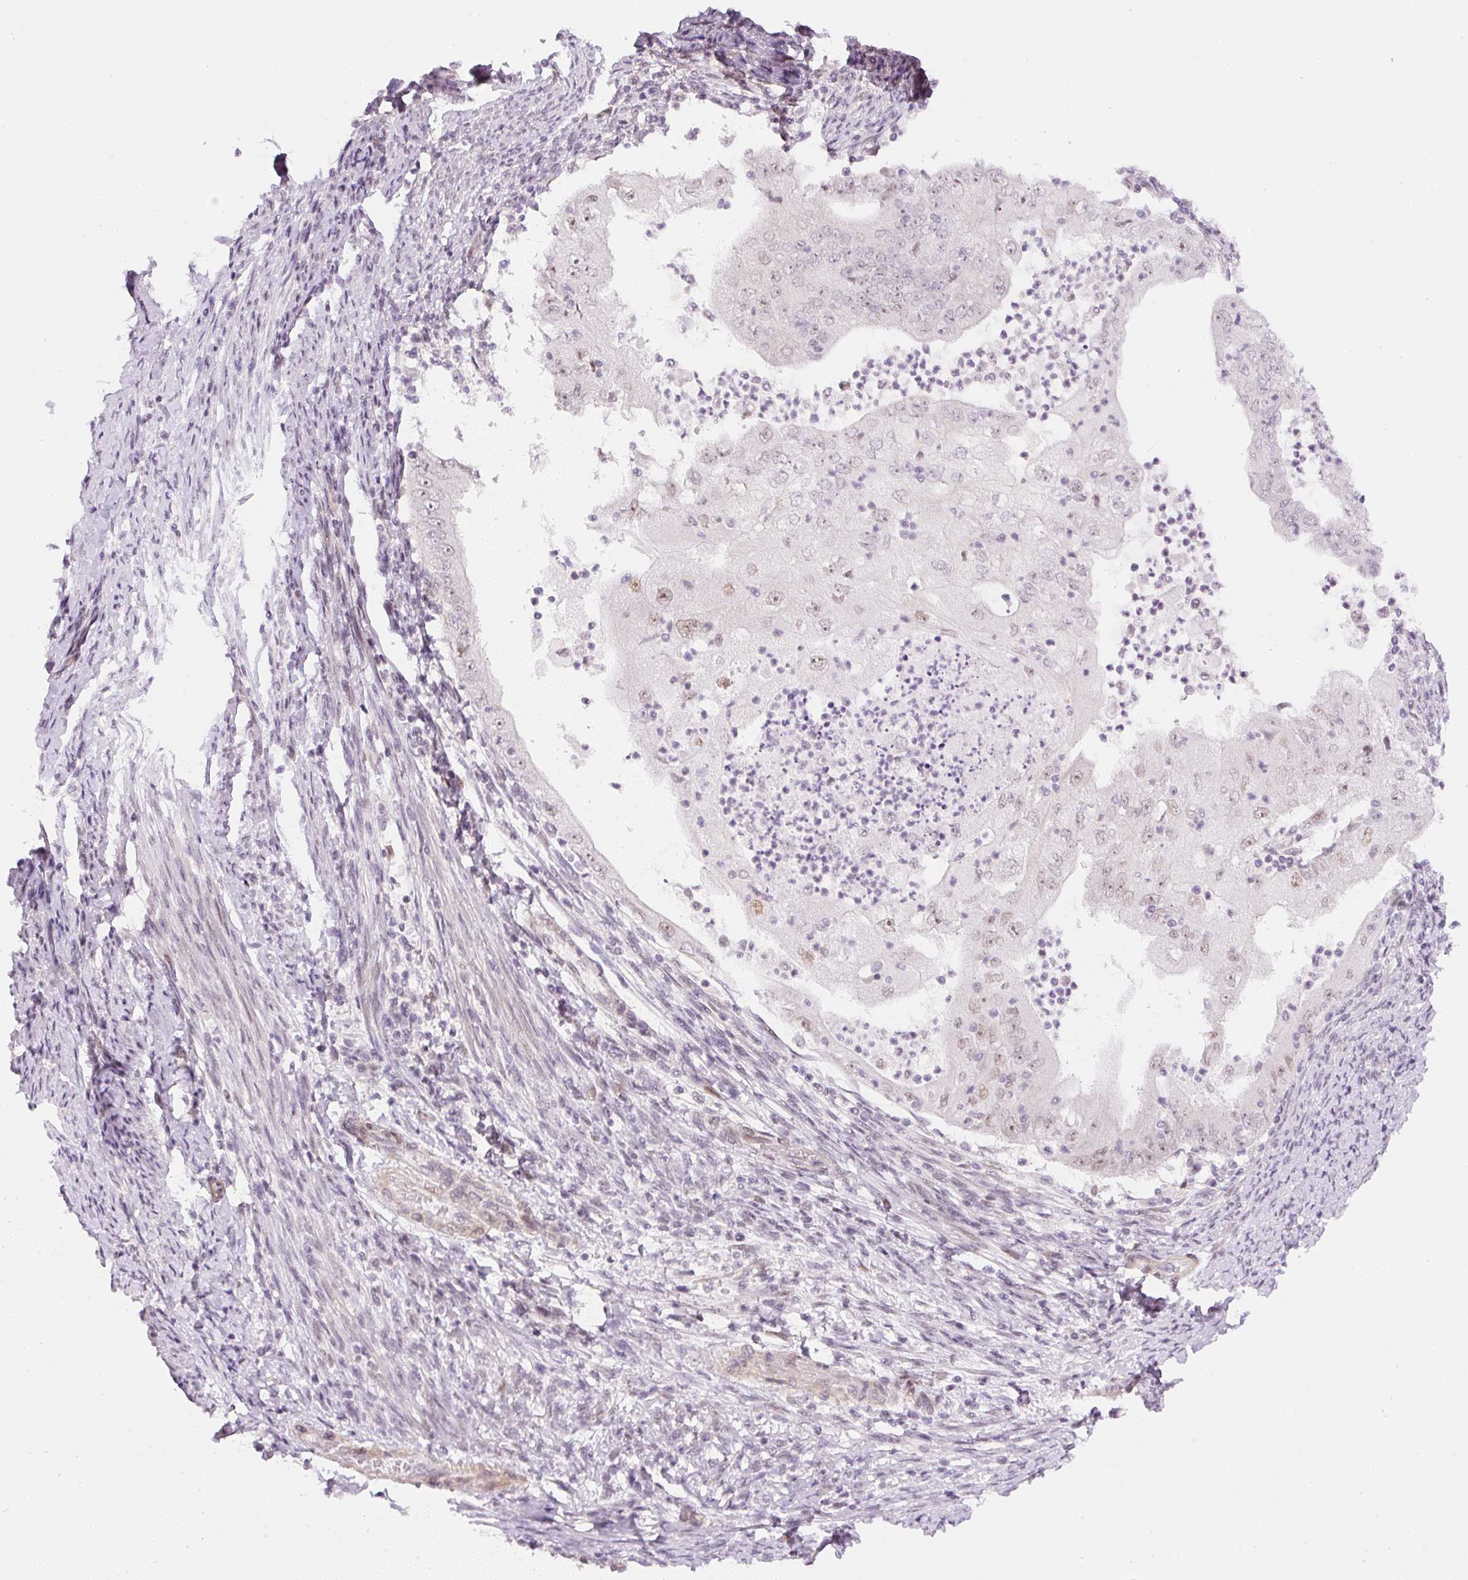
{"staining": {"intensity": "weak", "quantity": "25%-75%", "location": "nuclear"}, "tissue": "endometrial cancer", "cell_type": "Tumor cells", "image_type": "cancer", "snomed": [{"axis": "morphology", "description": "Adenocarcinoma, NOS"}, {"axis": "topography", "description": "Endometrium"}], "caption": "Endometrial adenocarcinoma stained with a brown dye shows weak nuclear positive expression in approximately 25%-75% of tumor cells.", "gene": "DPPA4", "patient": {"sex": "female", "age": 70}}